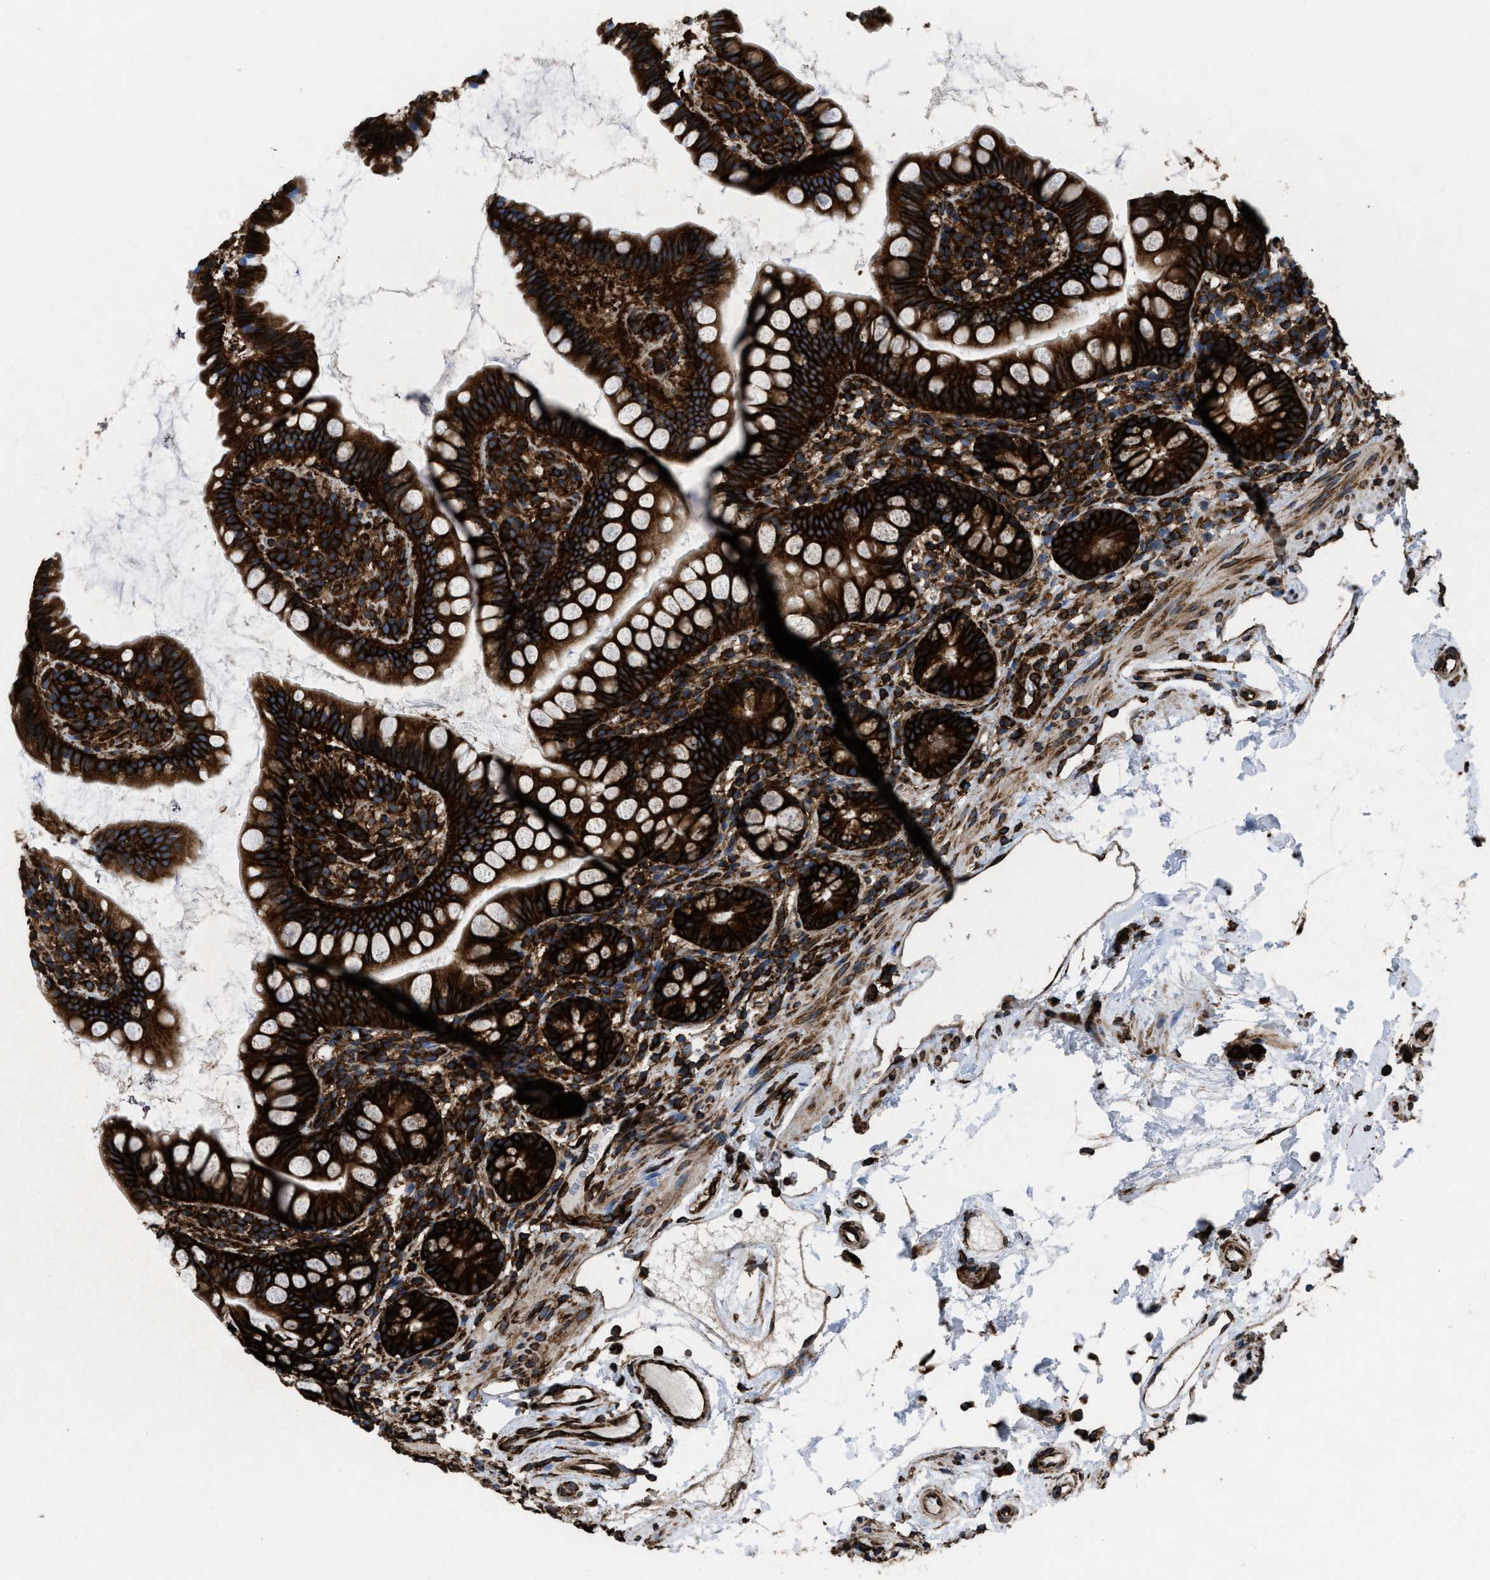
{"staining": {"intensity": "strong", "quantity": ">75%", "location": "cytoplasmic/membranous"}, "tissue": "small intestine", "cell_type": "Glandular cells", "image_type": "normal", "snomed": [{"axis": "morphology", "description": "Normal tissue, NOS"}, {"axis": "topography", "description": "Small intestine"}], "caption": "About >75% of glandular cells in unremarkable human small intestine demonstrate strong cytoplasmic/membranous protein expression as visualized by brown immunohistochemical staining.", "gene": "CAPRIN1", "patient": {"sex": "female", "age": 84}}